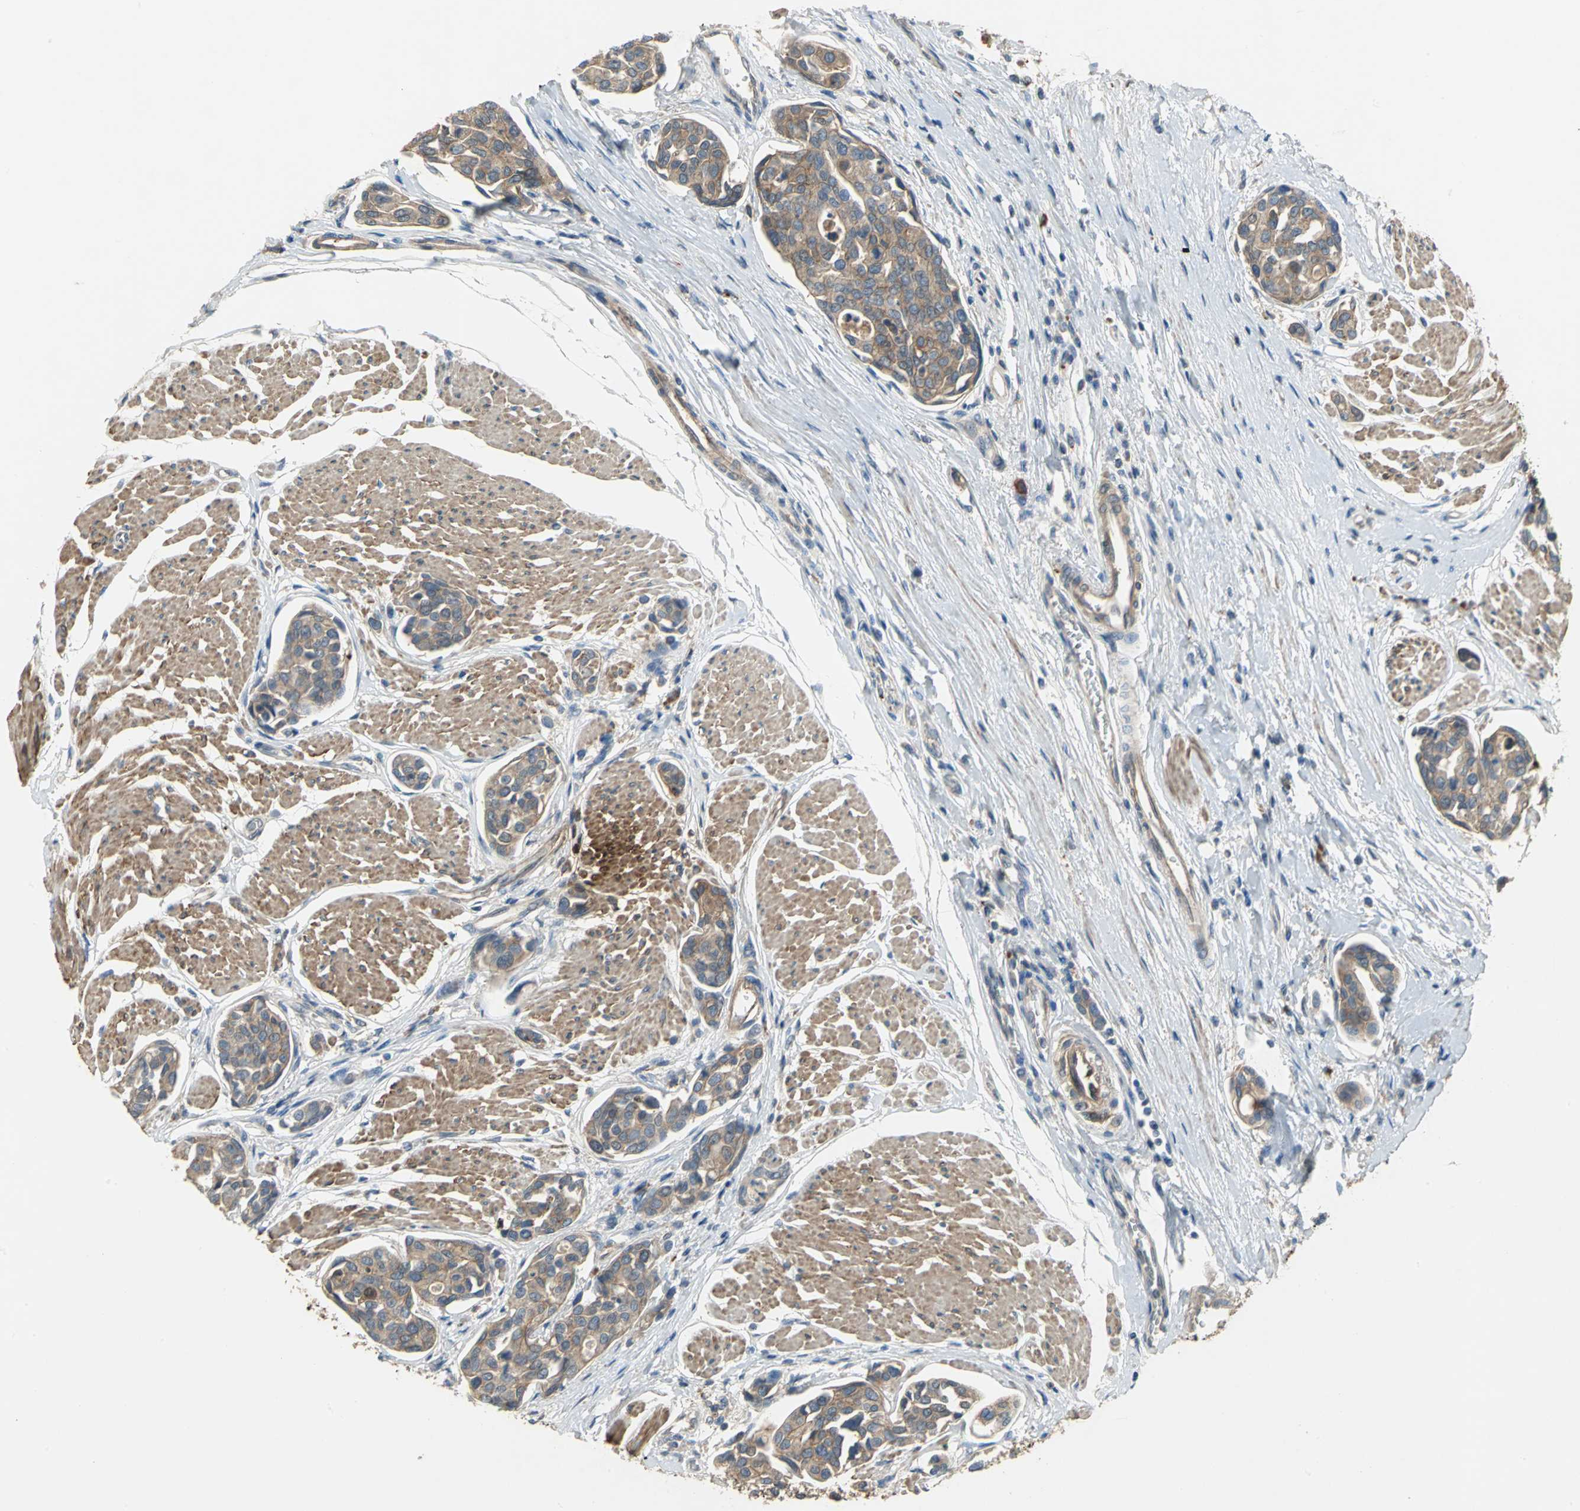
{"staining": {"intensity": "moderate", "quantity": ">75%", "location": "cytoplasmic/membranous"}, "tissue": "urothelial cancer", "cell_type": "Tumor cells", "image_type": "cancer", "snomed": [{"axis": "morphology", "description": "Urothelial carcinoma, High grade"}, {"axis": "topography", "description": "Urinary bladder"}], "caption": "This is an image of immunohistochemistry staining of urothelial cancer, which shows moderate expression in the cytoplasmic/membranous of tumor cells.", "gene": "MET", "patient": {"sex": "male", "age": 78}}